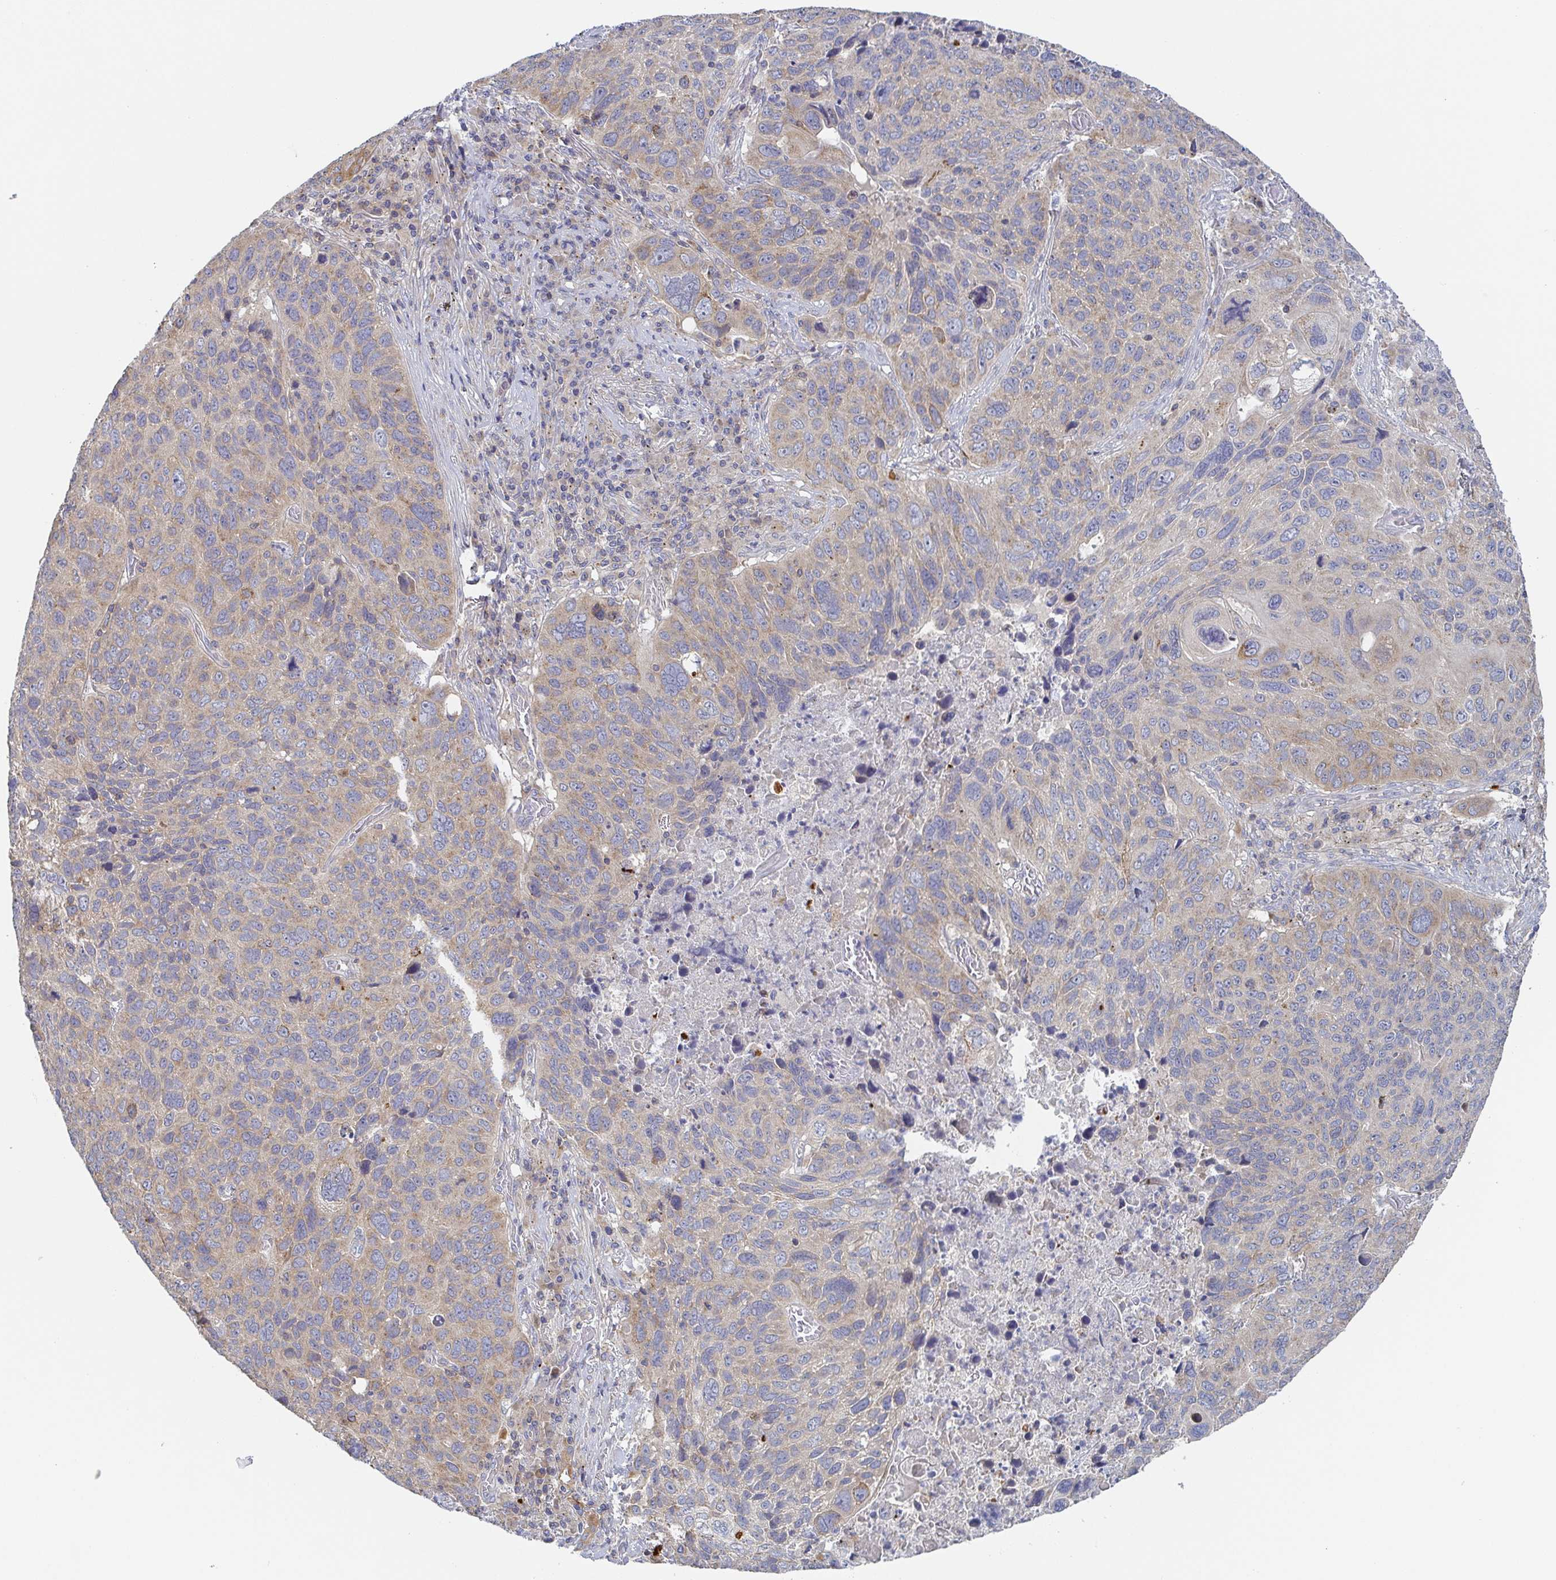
{"staining": {"intensity": "moderate", "quantity": "25%-75%", "location": "cytoplasmic/membranous"}, "tissue": "lung cancer", "cell_type": "Tumor cells", "image_type": "cancer", "snomed": [{"axis": "morphology", "description": "Squamous cell carcinoma, NOS"}, {"axis": "topography", "description": "Lung"}], "caption": "Protein staining by IHC demonstrates moderate cytoplasmic/membranous staining in about 25%-75% of tumor cells in lung cancer.", "gene": "TUFT1", "patient": {"sex": "male", "age": 68}}